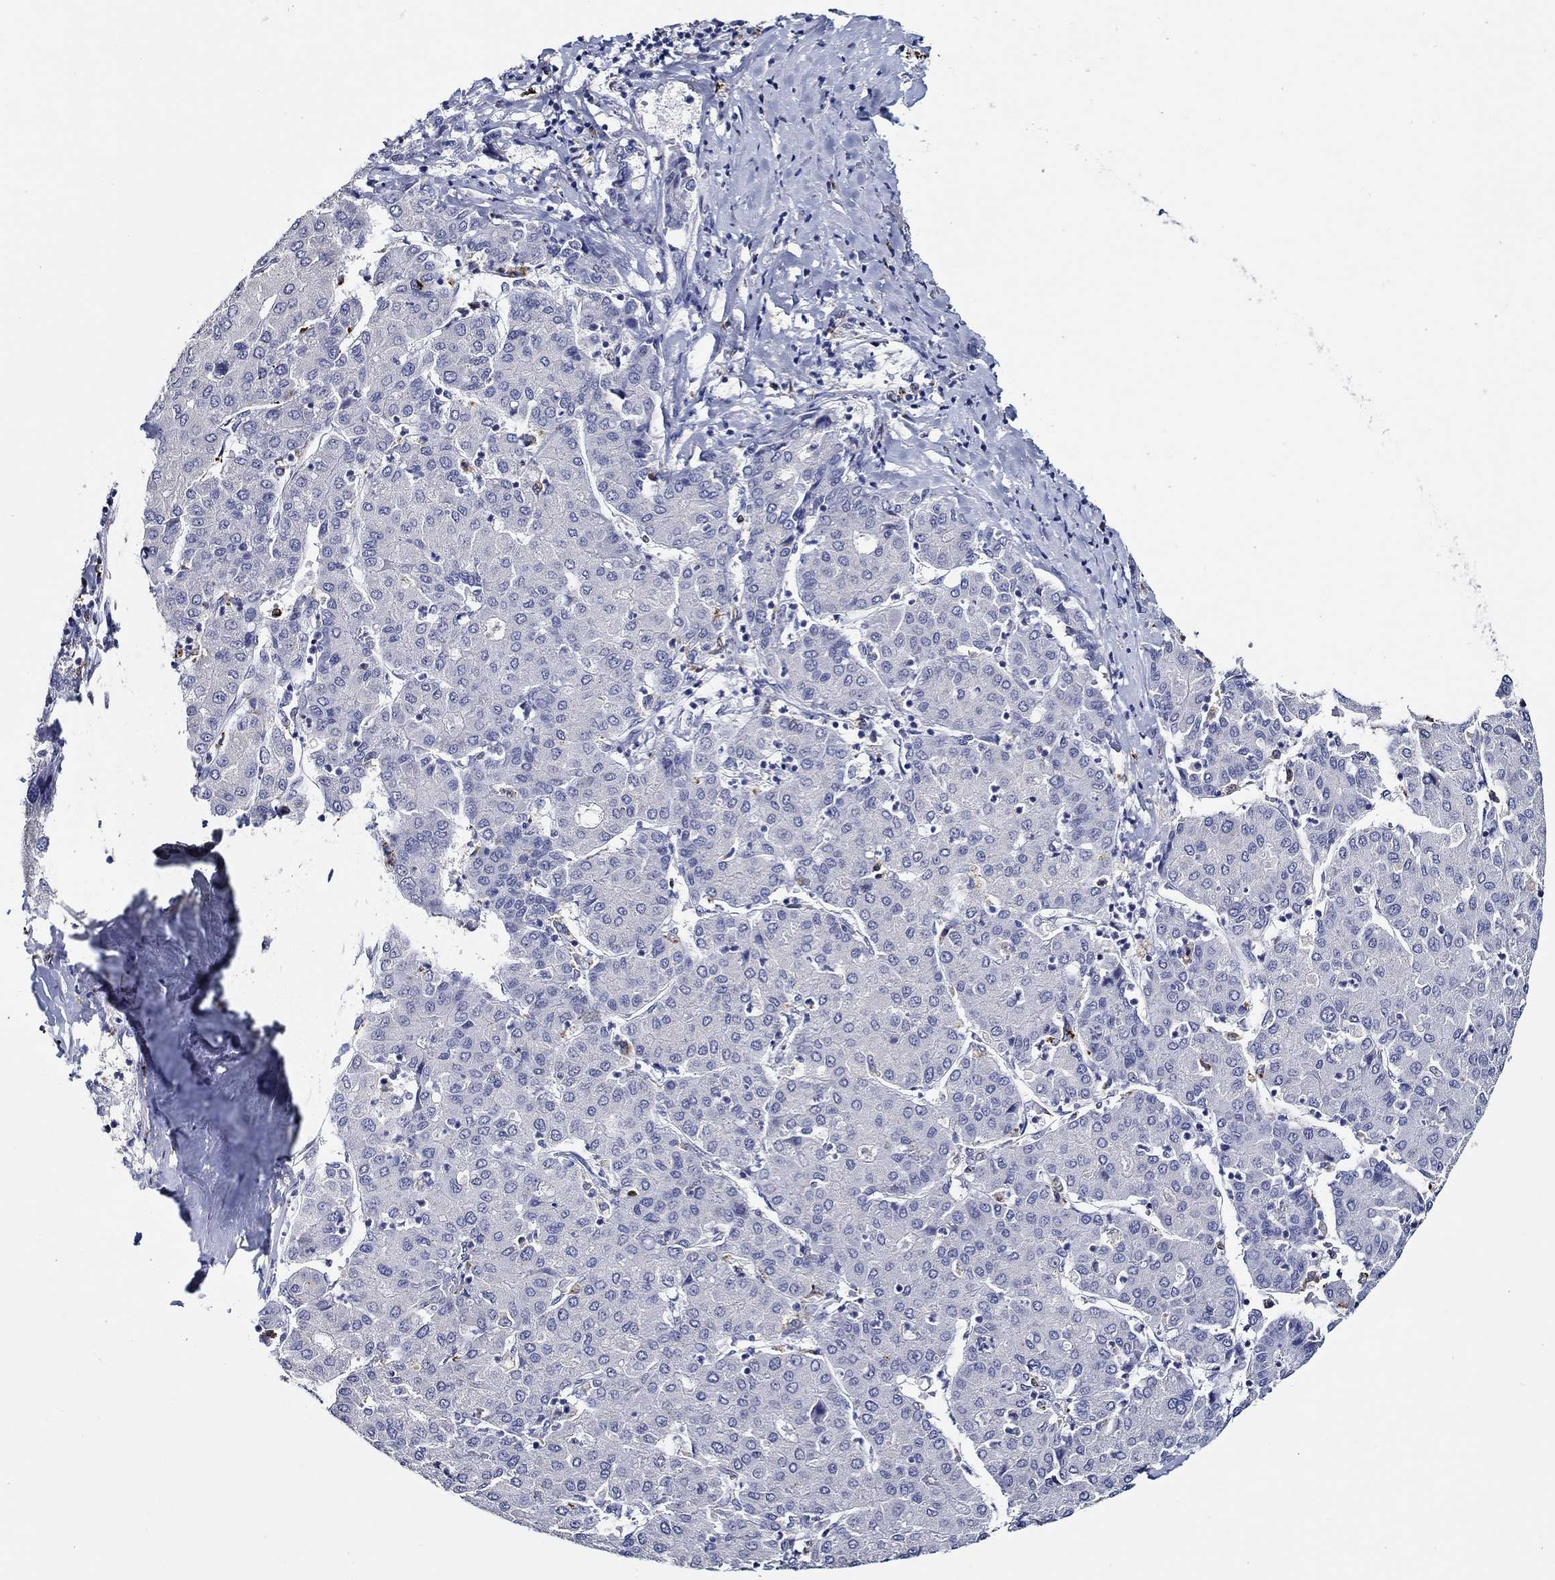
{"staining": {"intensity": "negative", "quantity": "none", "location": "none"}, "tissue": "liver cancer", "cell_type": "Tumor cells", "image_type": "cancer", "snomed": [{"axis": "morphology", "description": "Carcinoma, Hepatocellular, NOS"}, {"axis": "topography", "description": "Liver"}], "caption": "Human liver cancer stained for a protein using IHC reveals no positivity in tumor cells.", "gene": "GATA2", "patient": {"sex": "male", "age": 65}}